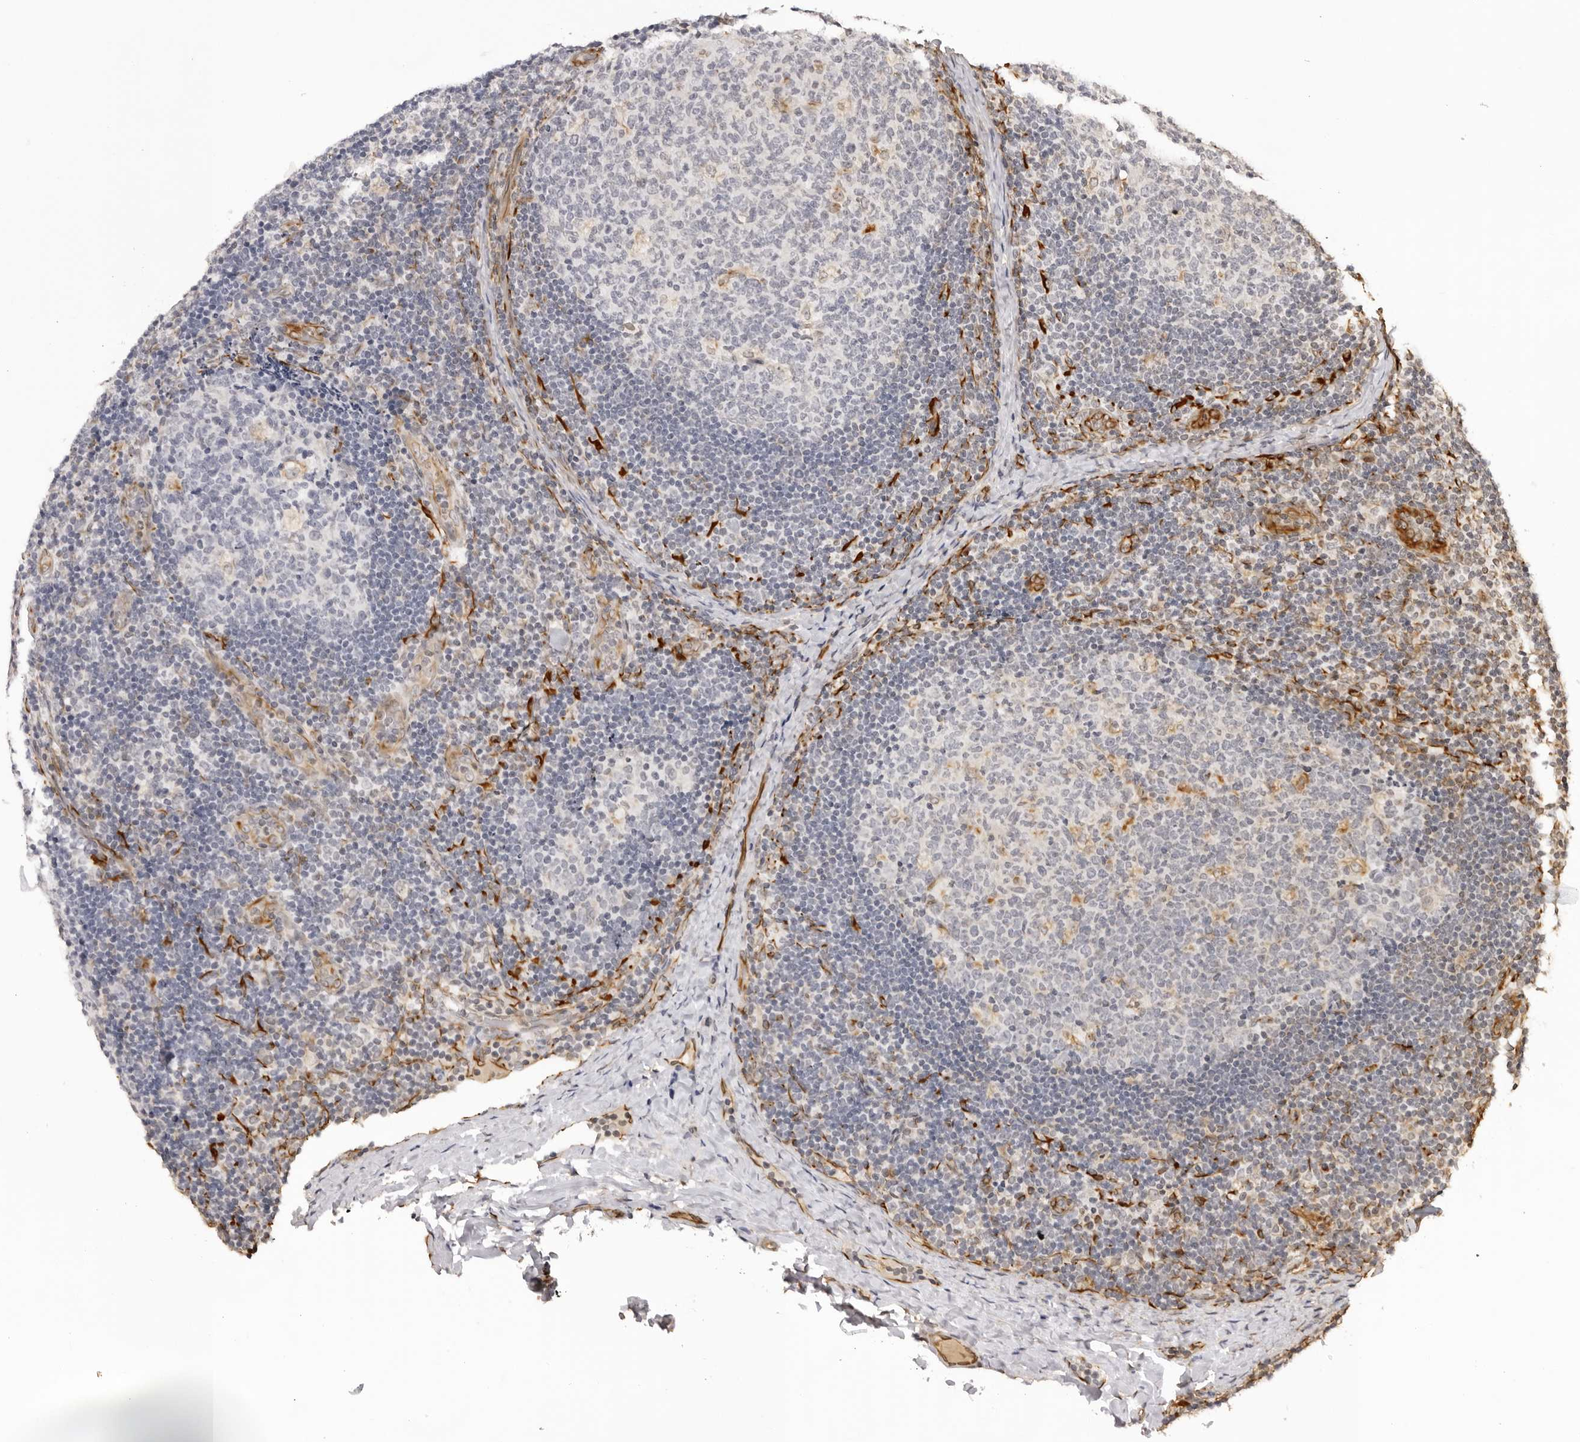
{"staining": {"intensity": "negative", "quantity": "none", "location": "none"}, "tissue": "lymph node", "cell_type": "Germinal center cells", "image_type": "normal", "snomed": [{"axis": "morphology", "description": "Normal tissue, NOS"}, {"axis": "topography", "description": "Lymph node"}], "caption": "Immunohistochemistry photomicrograph of unremarkable lymph node: human lymph node stained with DAB (3,3'-diaminobenzidine) reveals no significant protein expression in germinal center cells.", "gene": "DYNLT5", "patient": {"sex": "female", "age": 14}}